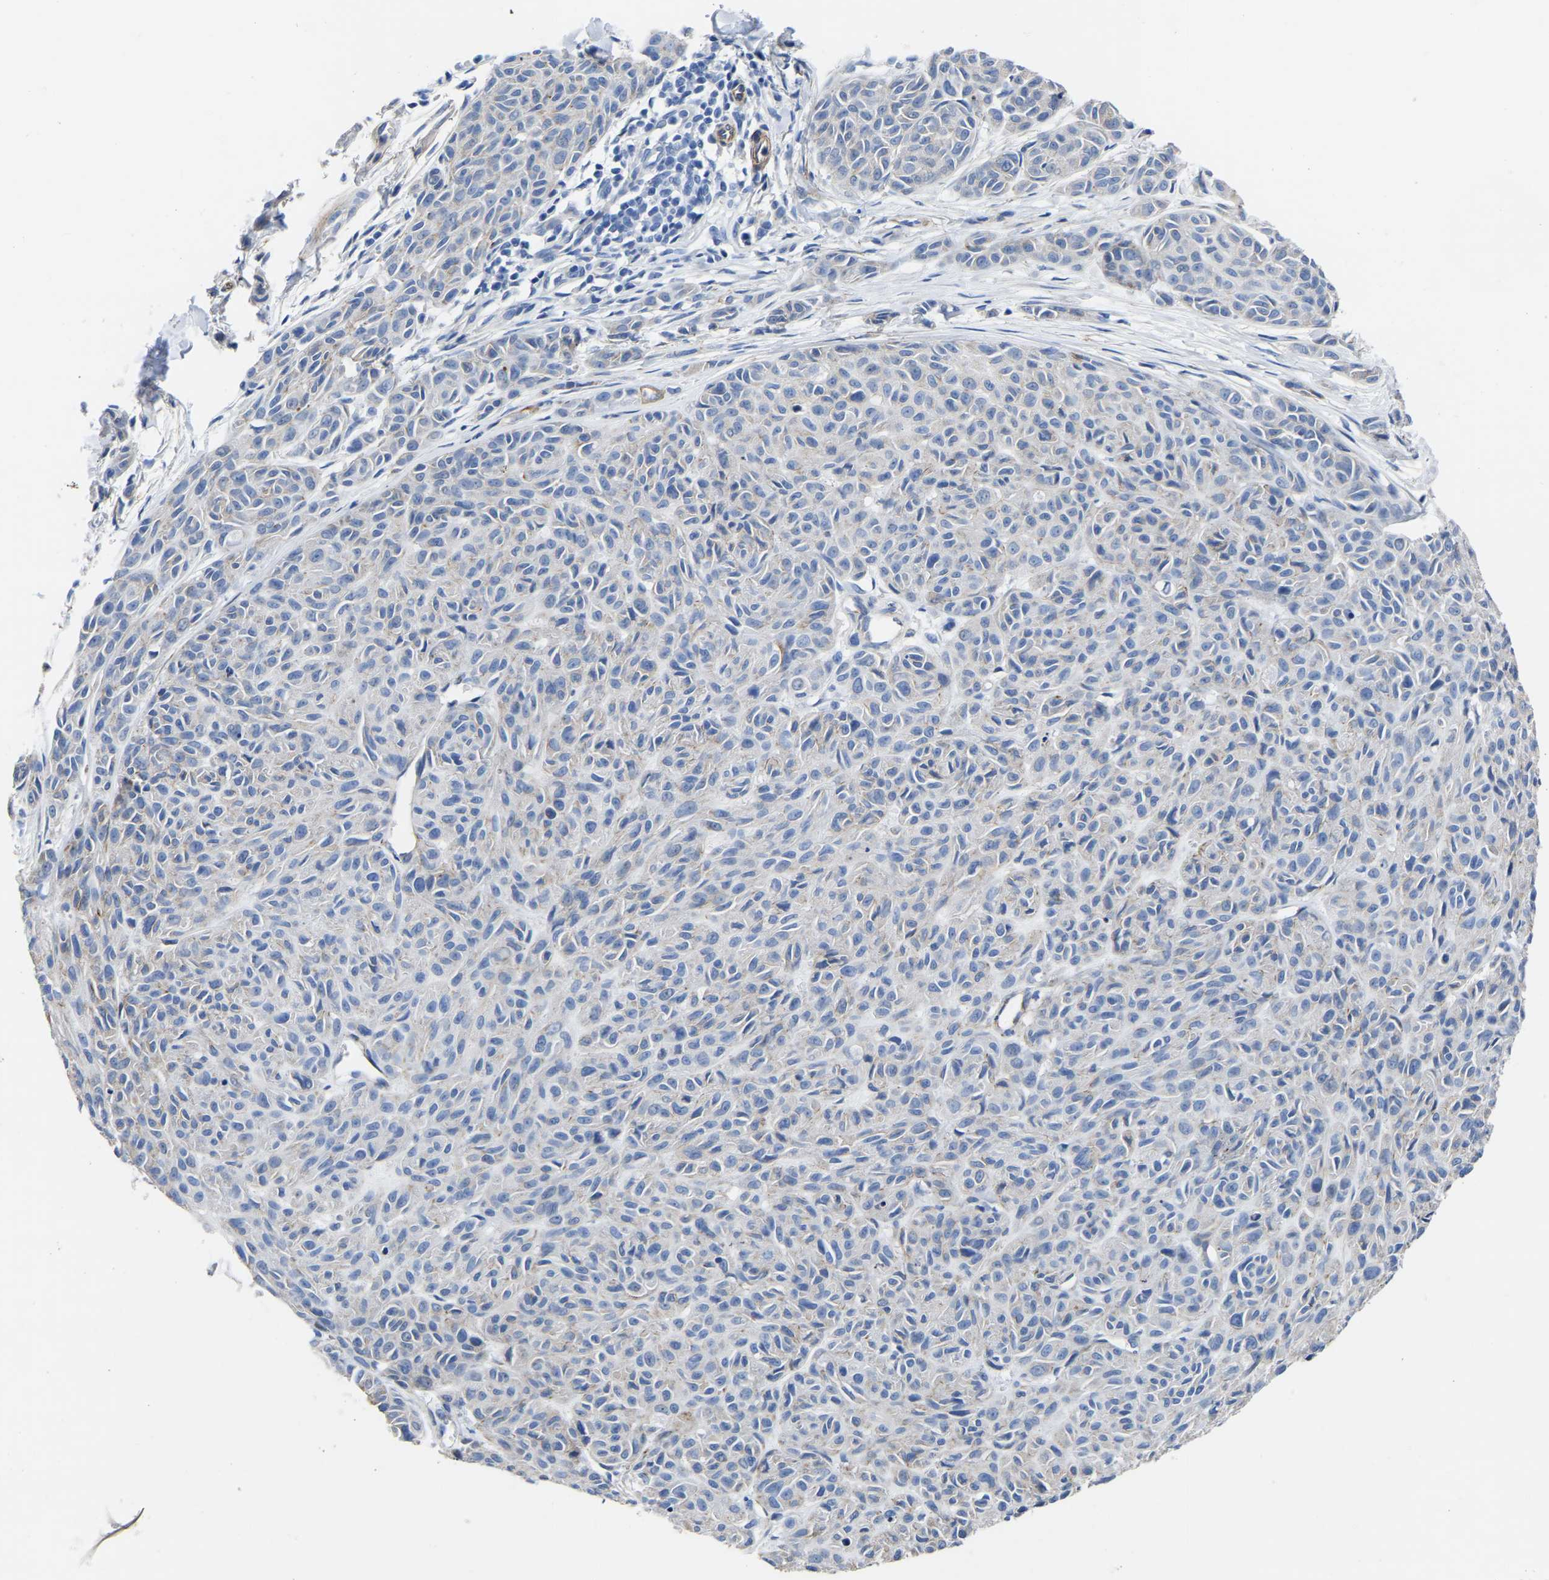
{"staining": {"intensity": "negative", "quantity": "none", "location": "none"}, "tissue": "melanoma", "cell_type": "Tumor cells", "image_type": "cancer", "snomed": [{"axis": "morphology", "description": "Malignant melanoma, NOS"}, {"axis": "topography", "description": "Skin"}], "caption": "IHC of malignant melanoma shows no staining in tumor cells.", "gene": "SLC45A3", "patient": {"sex": "male", "age": 62}}